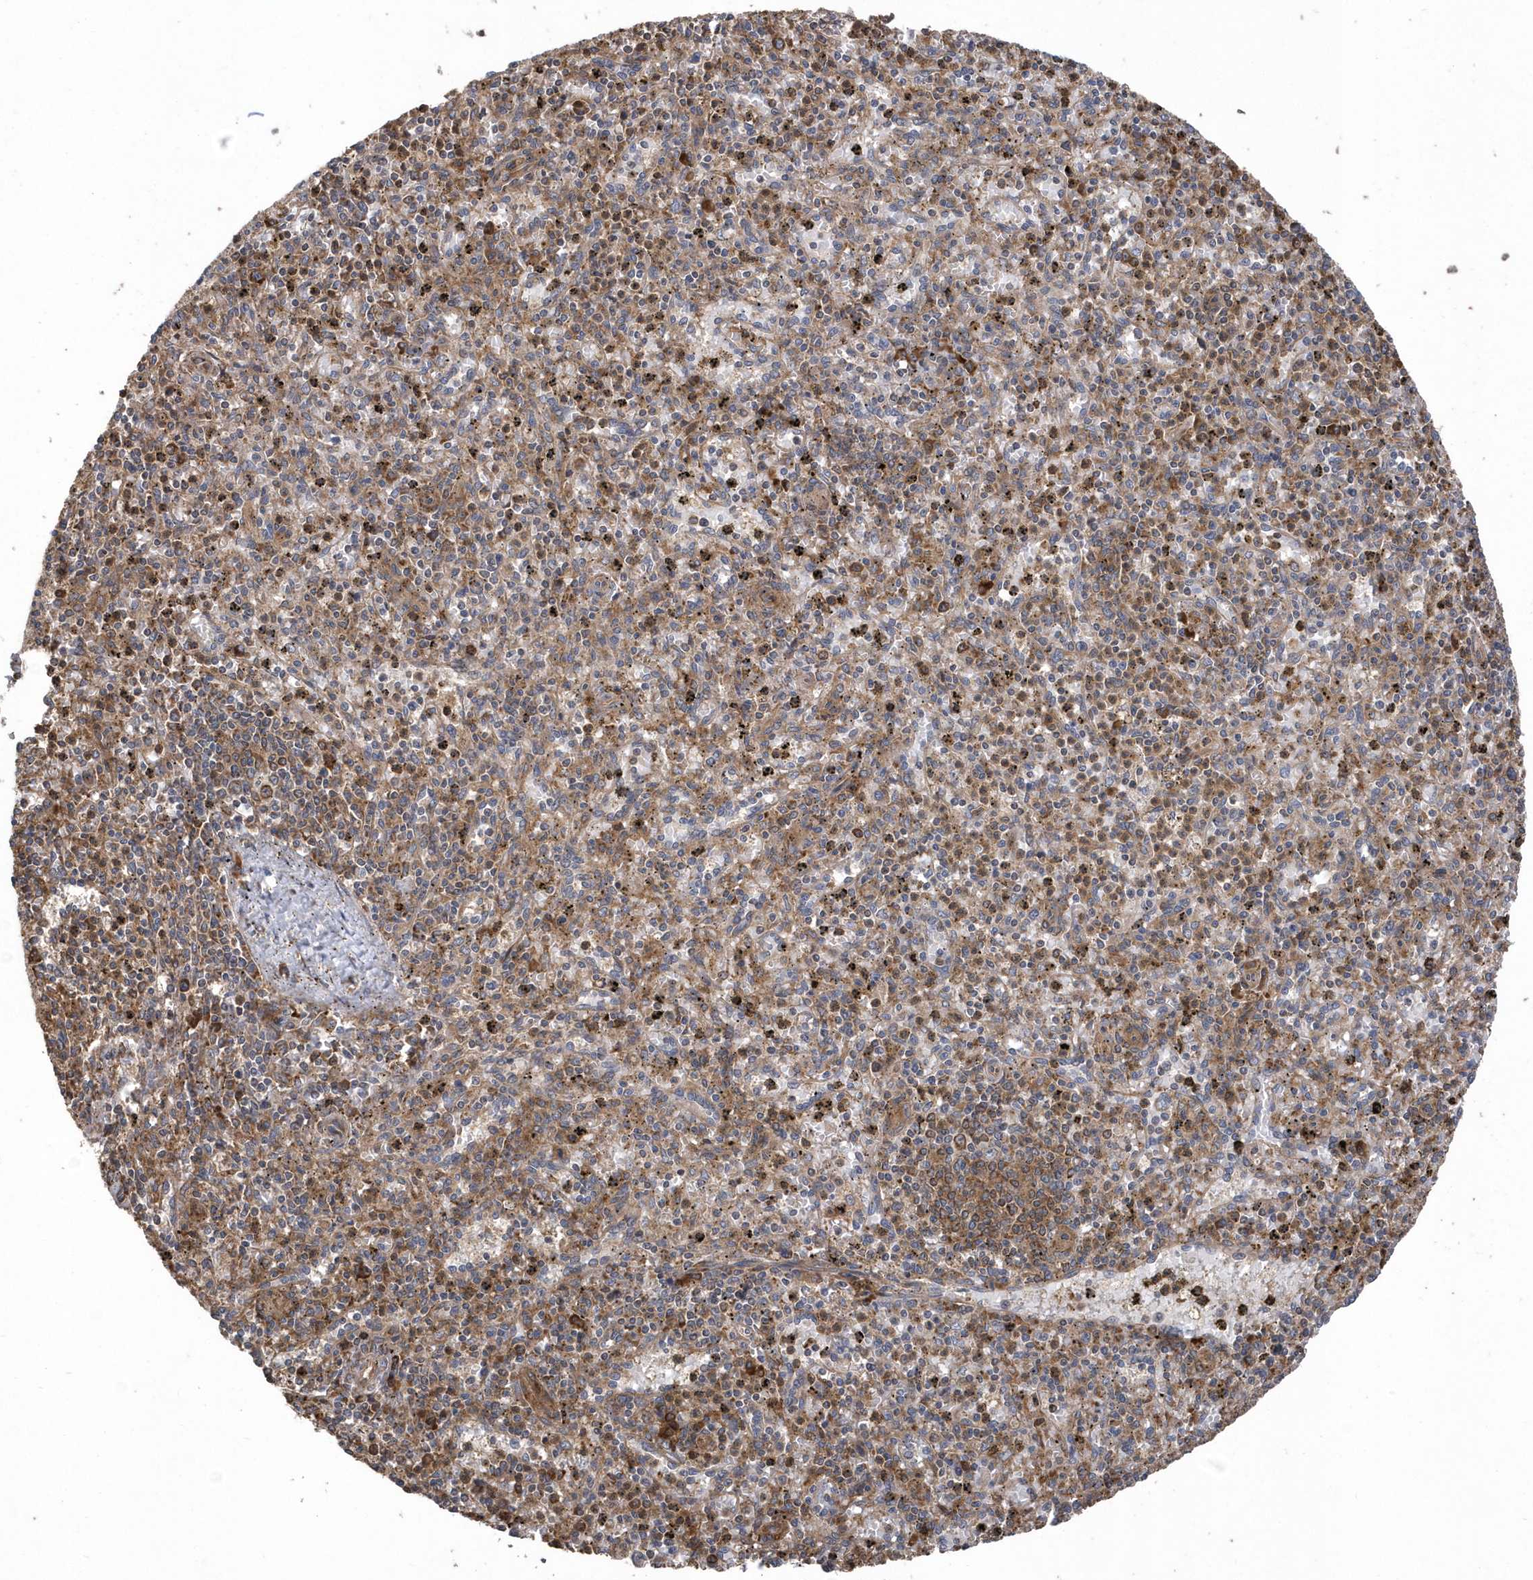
{"staining": {"intensity": "moderate", "quantity": "25%-75%", "location": "cytoplasmic/membranous"}, "tissue": "spleen", "cell_type": "Cells in red pulp", "image_type": "normal", "snomed": [{"axis": "morphology", "description": "Normal tissue, NOS"}, {"axis": "topography", "description": "Spleen"}], "caption": "Spleen stained for a protein (brown) demonstrates moderate cytoplasmic/membranous positive expression in about 25%-75% of cells in red pulp.", "gene": "WASHC5", "patient": {"sex": "male", "age": 72}}